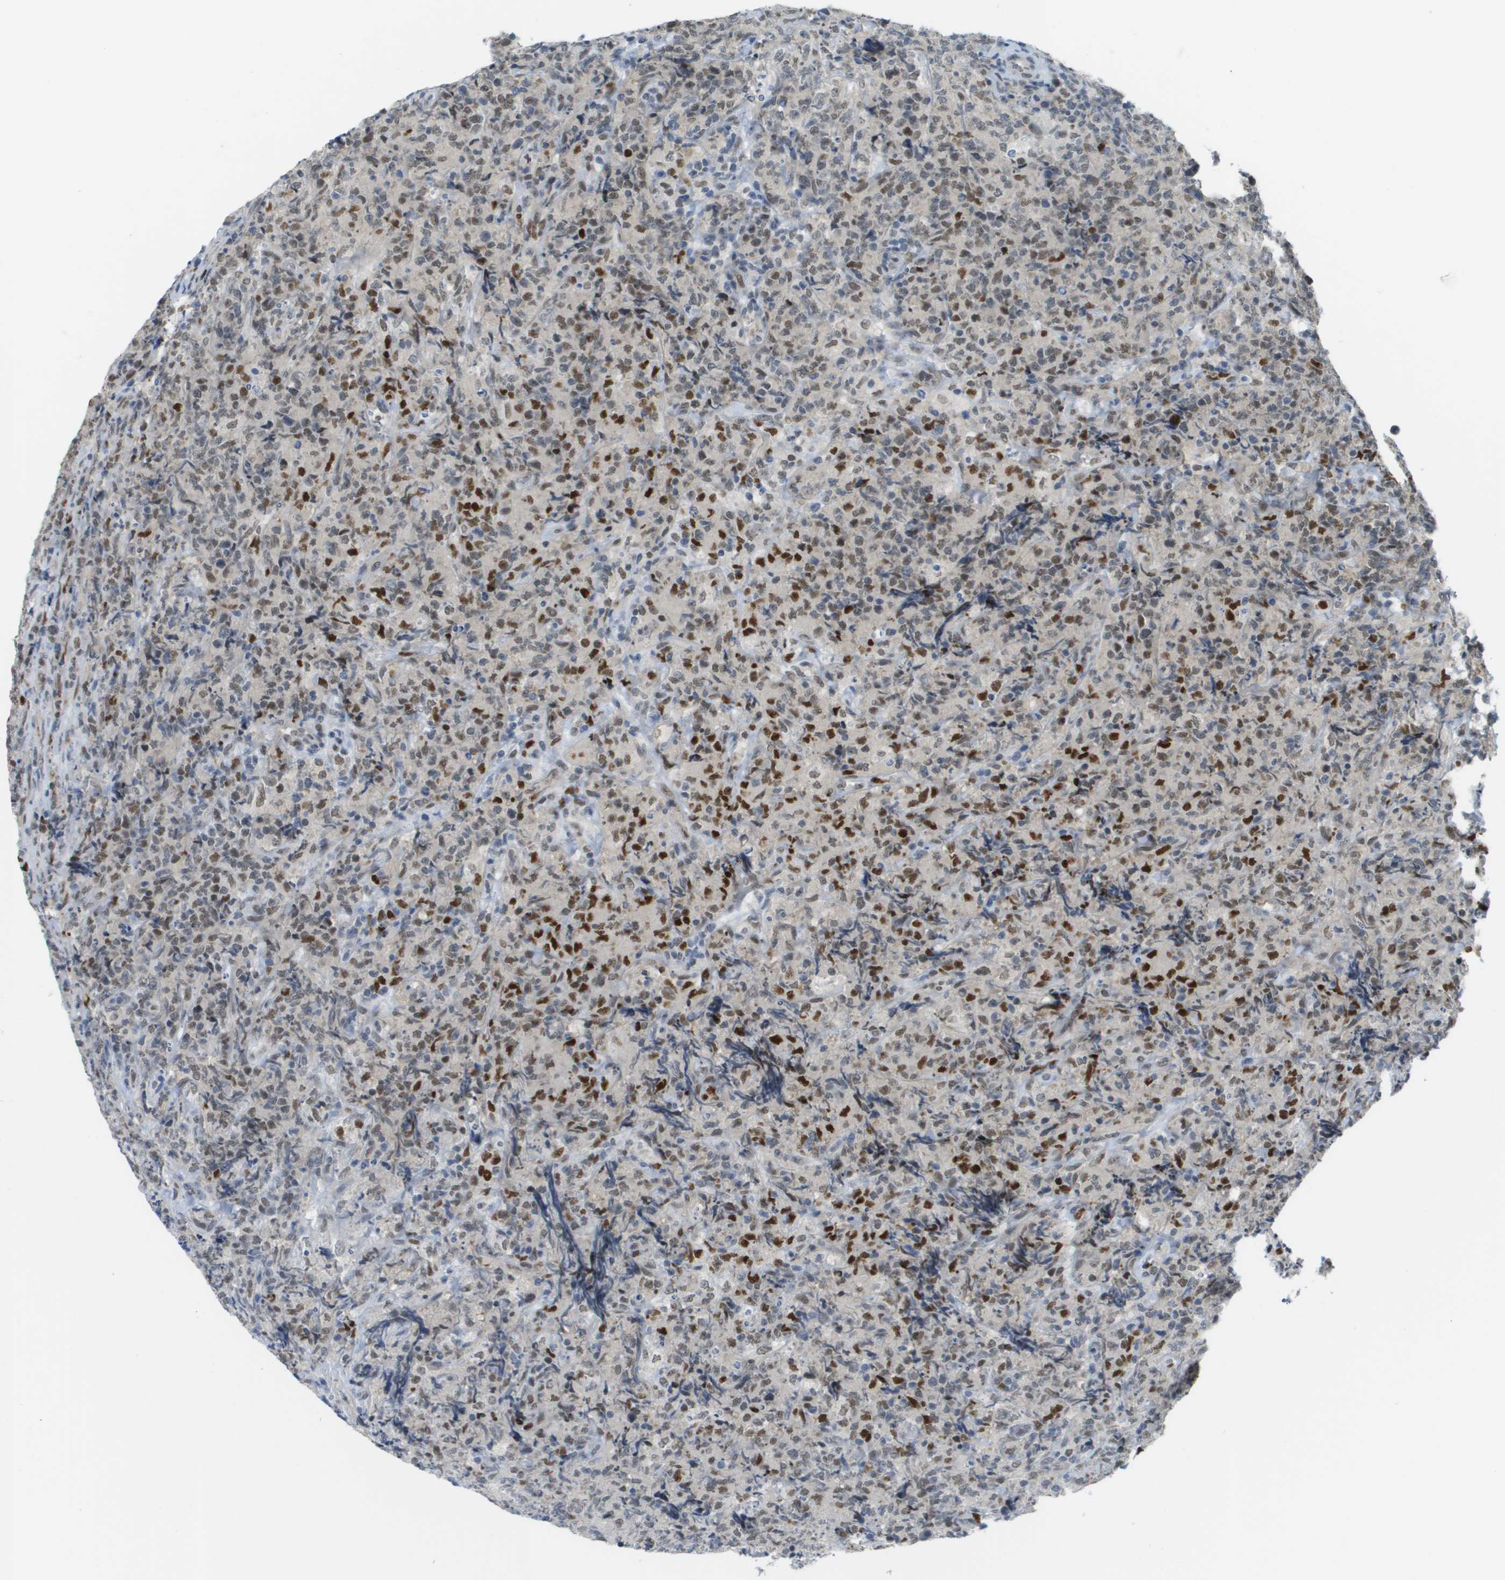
{"staining": {"intensity": "moderate", "quantity": "25%-75%", "location": "nuclear"}, "tissue": "lymphoma", "cell_type": "Tumor cells", "image_type": "cancer", "snomed": [{"axis": "morphology", "description": "Malignant lymphoma, non-Hodgkin's type, High grade"}, {"axis": "topography", "description": "Tonsil"}], "caption": "Immunohistochemistry (IHC) (DAB (3,3'-diaminobenzidine)) staining of human malignant lymphoma, non-Hodgkin's type (high-grade) exhibits moderate nuclear protein positivity in approximately 25%-75% of tumor cells.", "gene": "ARID1B", "patient": {"sex": "female", "age": 36}}